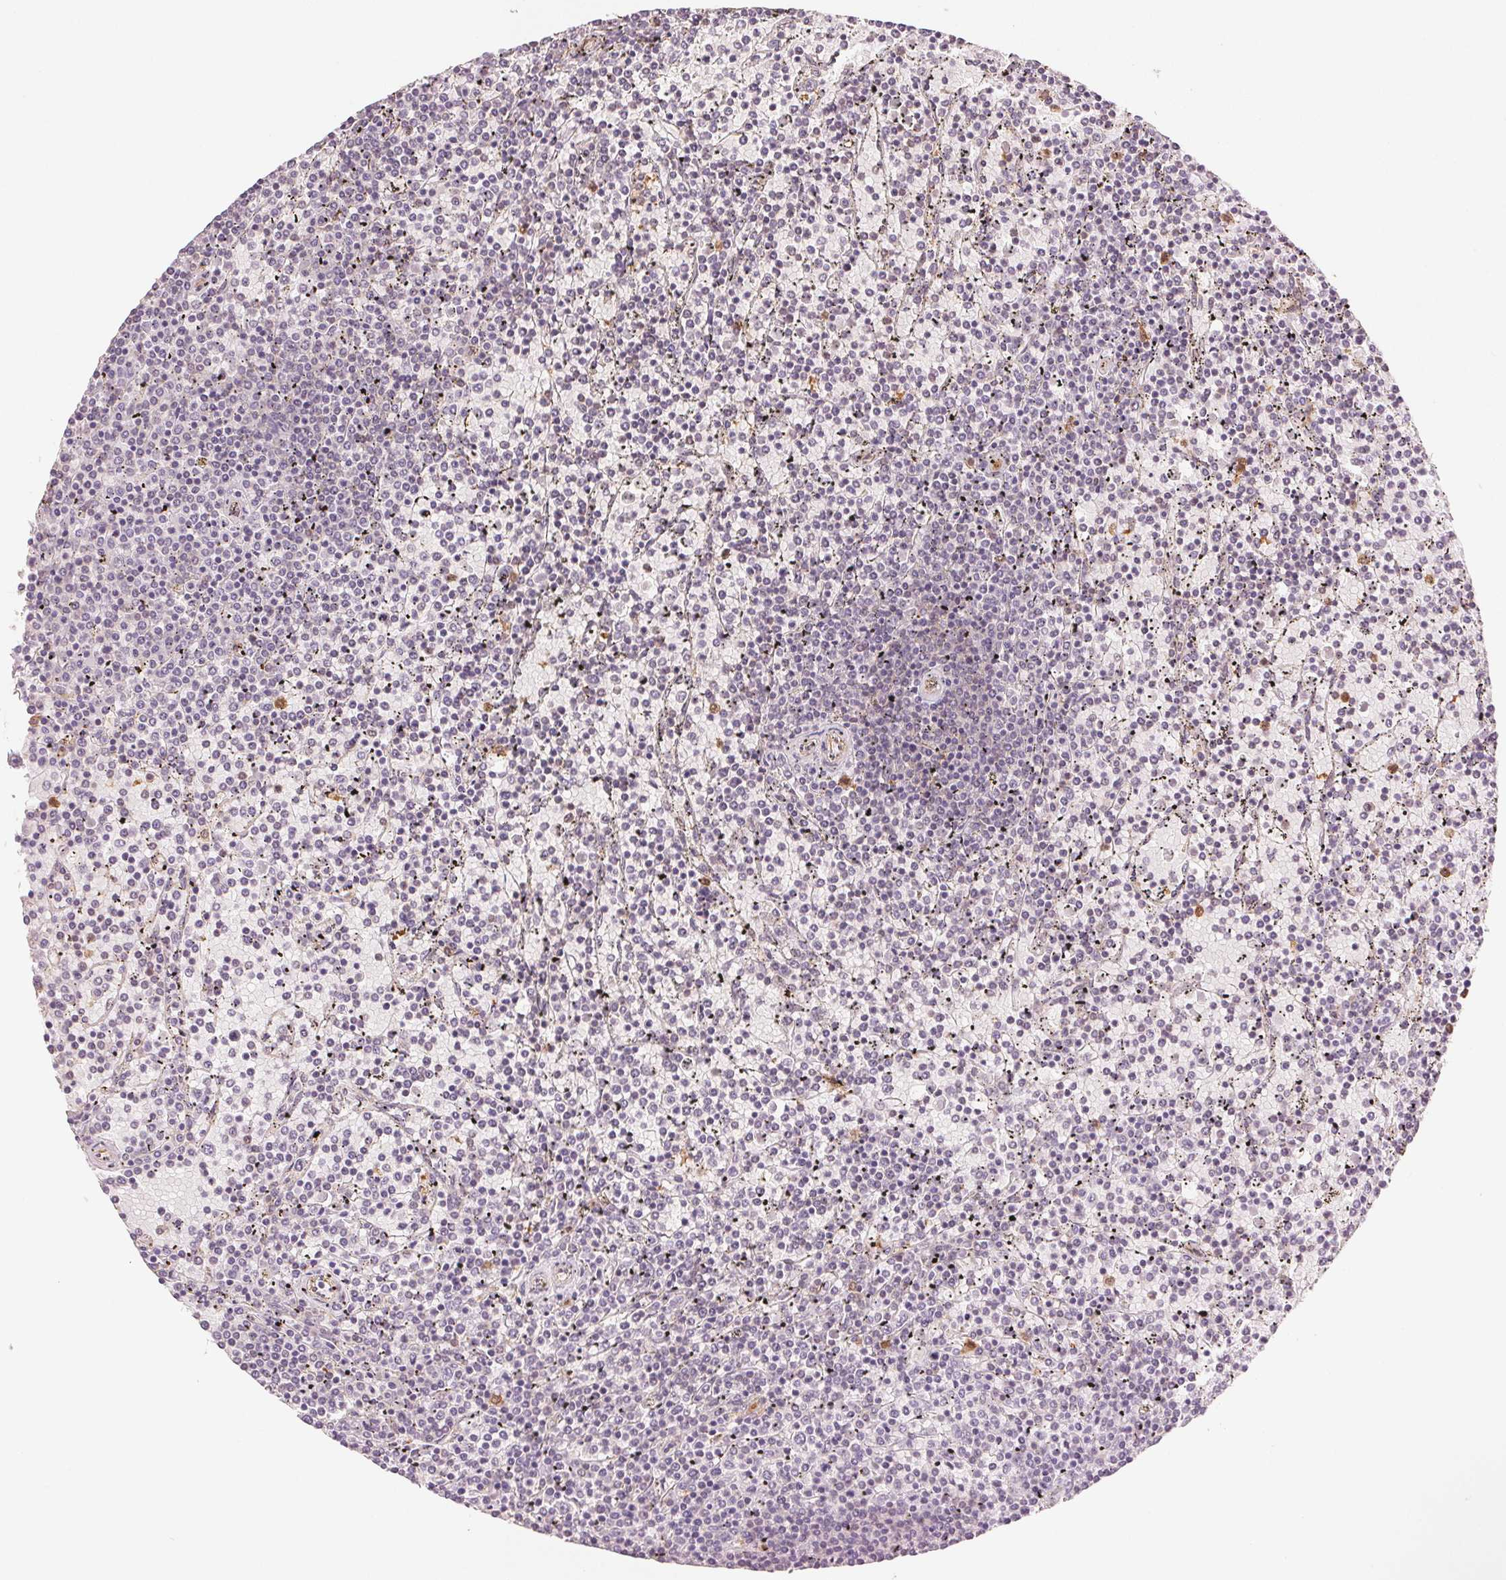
{"staining": {"intensity": "negative", "quantity": "none", "location": "none"}, "tissue": "lymphoma", "cell_type": "Tumor cells", "image_type": "cancer", "snomed": [{"axis": "morphology", "description": "Malignant lymphoma, non-Hodgkin's type, Low grade"}, {"axis": "topography", "description": "Spleen"}], "caption": "The histopathology image shows no staining of tumor cells in malignant lymphoma, non-Hodgkin's type (low-grade).", "gene": "DIAPH2", "patient": {"sex": "female", "age": 77}}